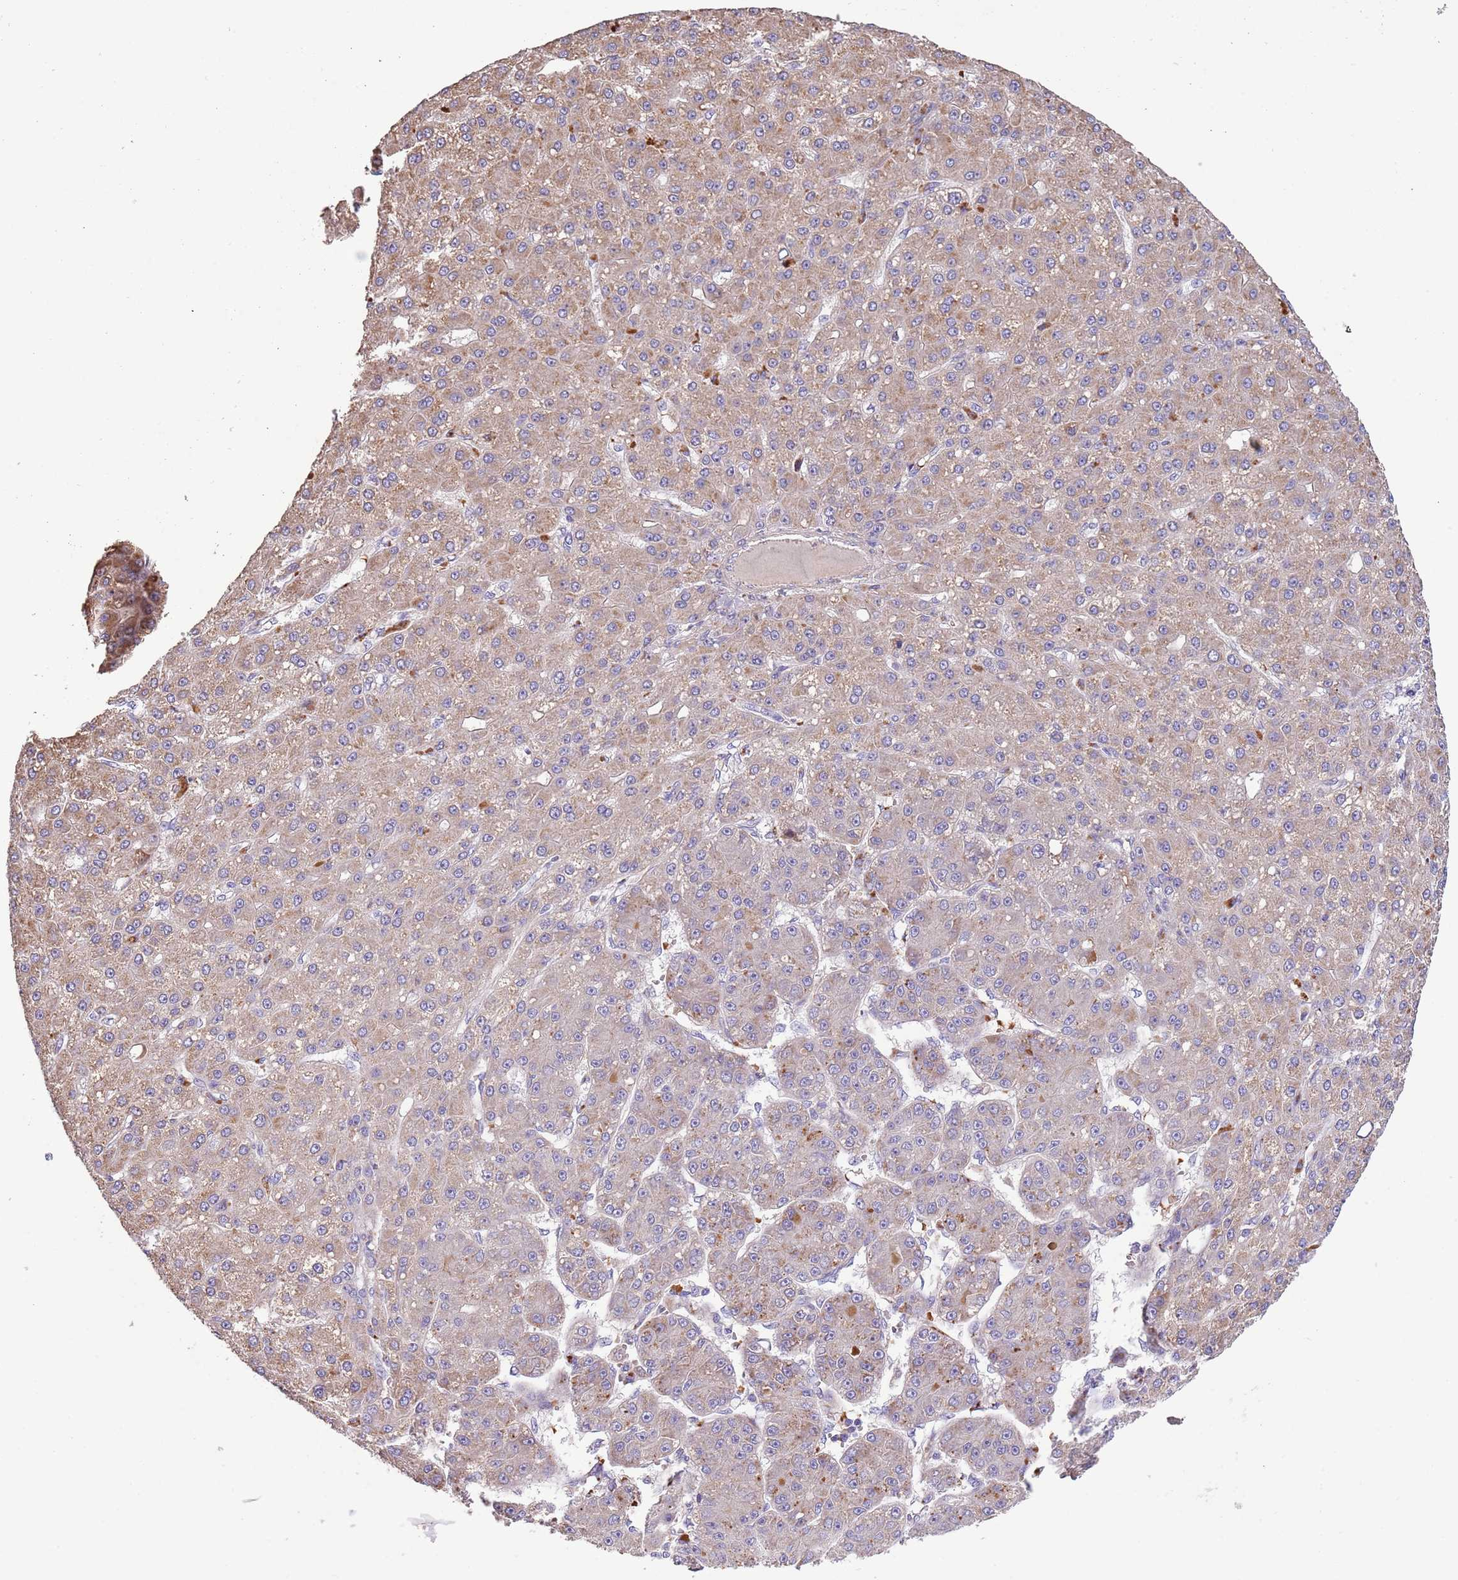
{"staining": {"intensity": "weak", "quantity": "25%-75%", "location": "cytoplasmic/membranous"}, "tissue": "liver cancer", "cell_type": "Tumor cells", "image_type": "cancer", "snomed": [{"axis": "morphology", "description": "Carcinoma, Hepatocellular, NOS"}, {"axis": "topography", "description": "Liver"}], "caption": "Brown immunohistochemical staining in human liver cancer (hepatocellular carcinoma) displays weak cytoplasmic/membranous expression in approximately 25%-75% of tumor cells. The staining was performed using DAB to visualize the protein expression in brown, while the nuclei were stained in blue with hematoxylin (Magnification: 20x).", "gene": "PIGA", "patient": {"sex": "male", "age": 67}}